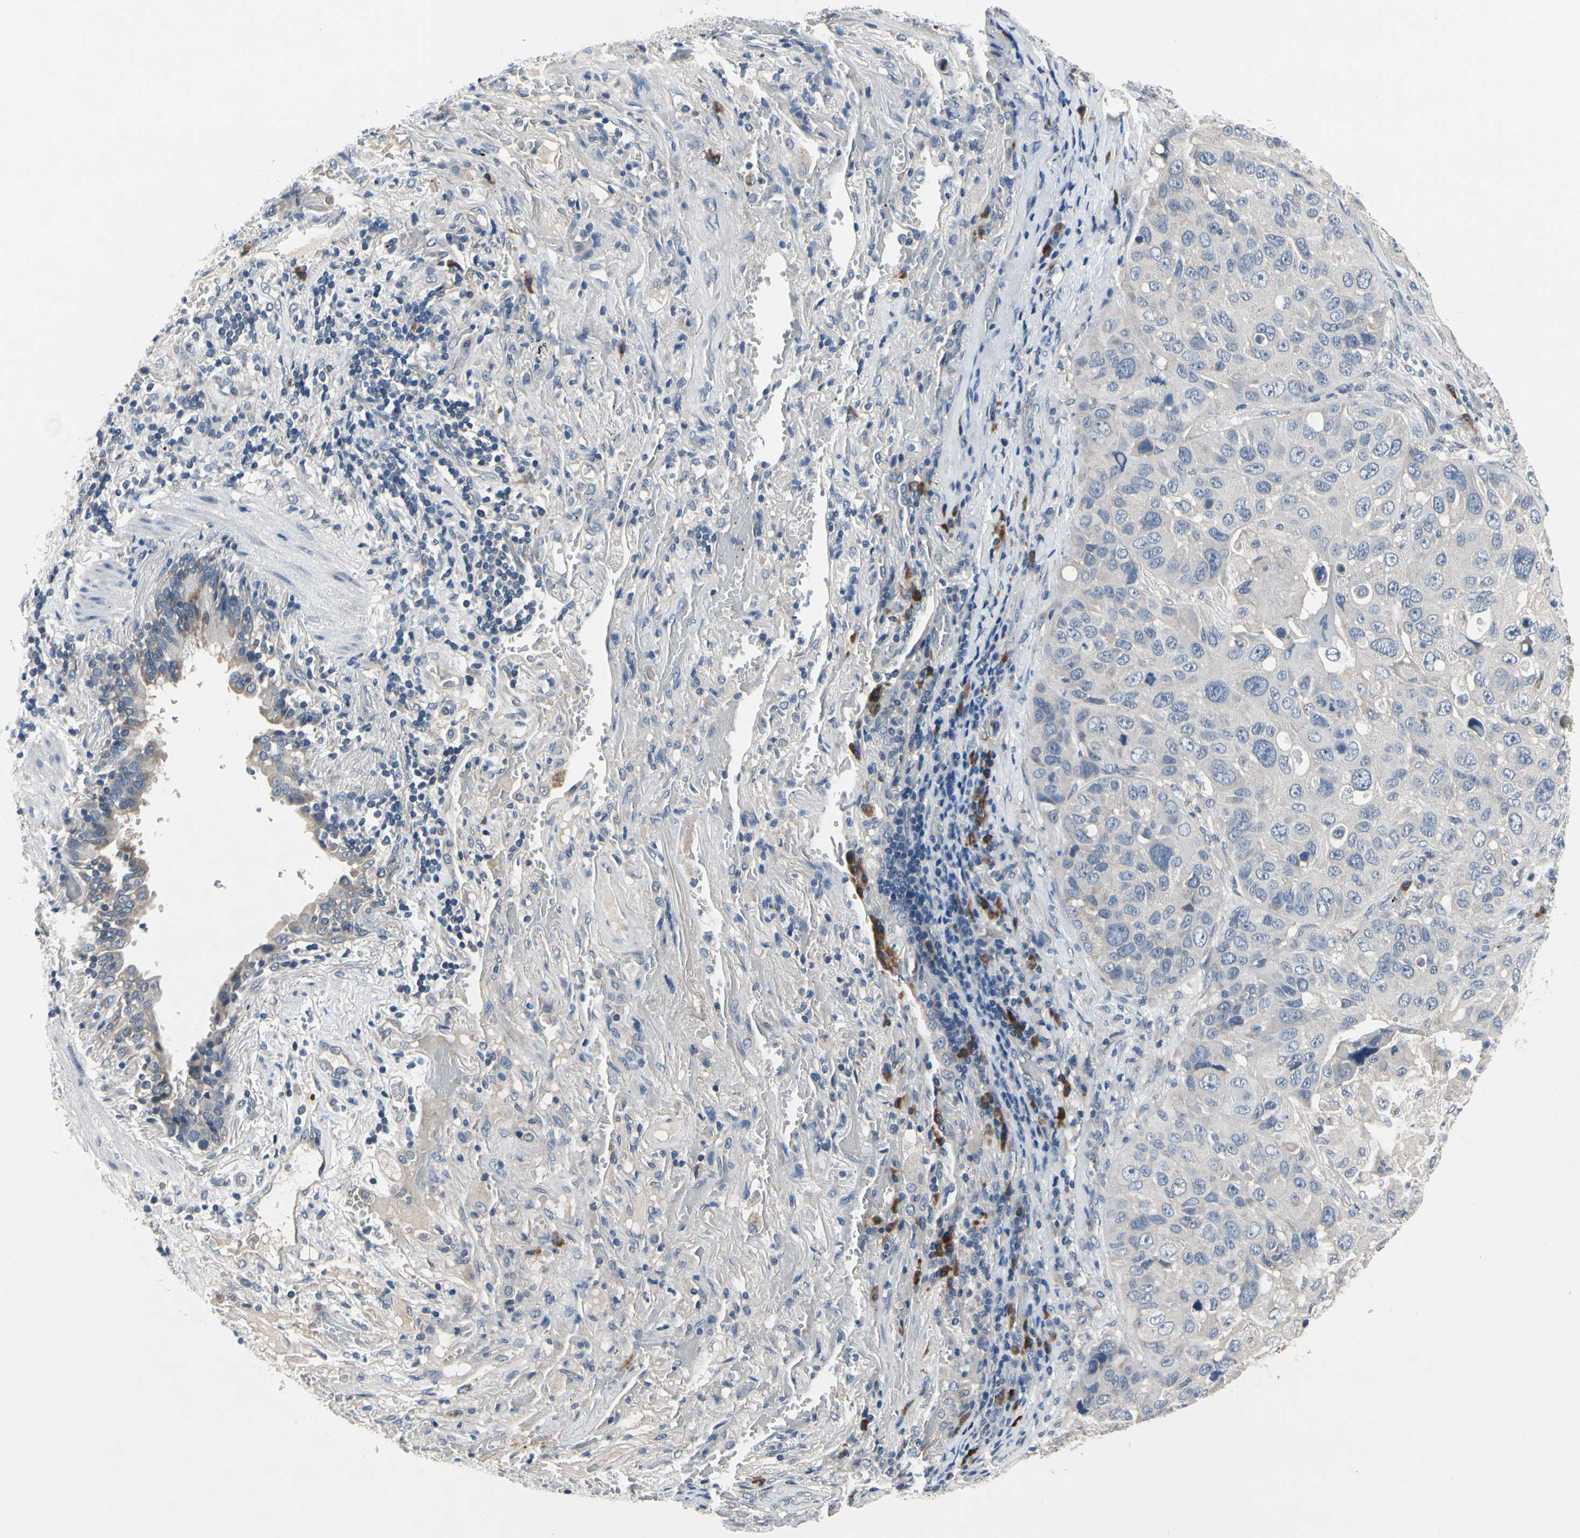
{"staining": {"intensity": "negative", "quantity": "none", "location": "none"}, "tissue": "lung cancer", "cell_type": "Tumor cells", "image_type": "cancer", "snomed": [{"axis": "morphology", "description": "Squamous cell carcinoma, NOS"}, {"axis": "topography", "description": "Lung"}], "caption": "Image shows no protein staining in tumor cells of lung cancer tissue.", "gene": "SELENOK", "patient": {"sex": "male", "age": 57}}